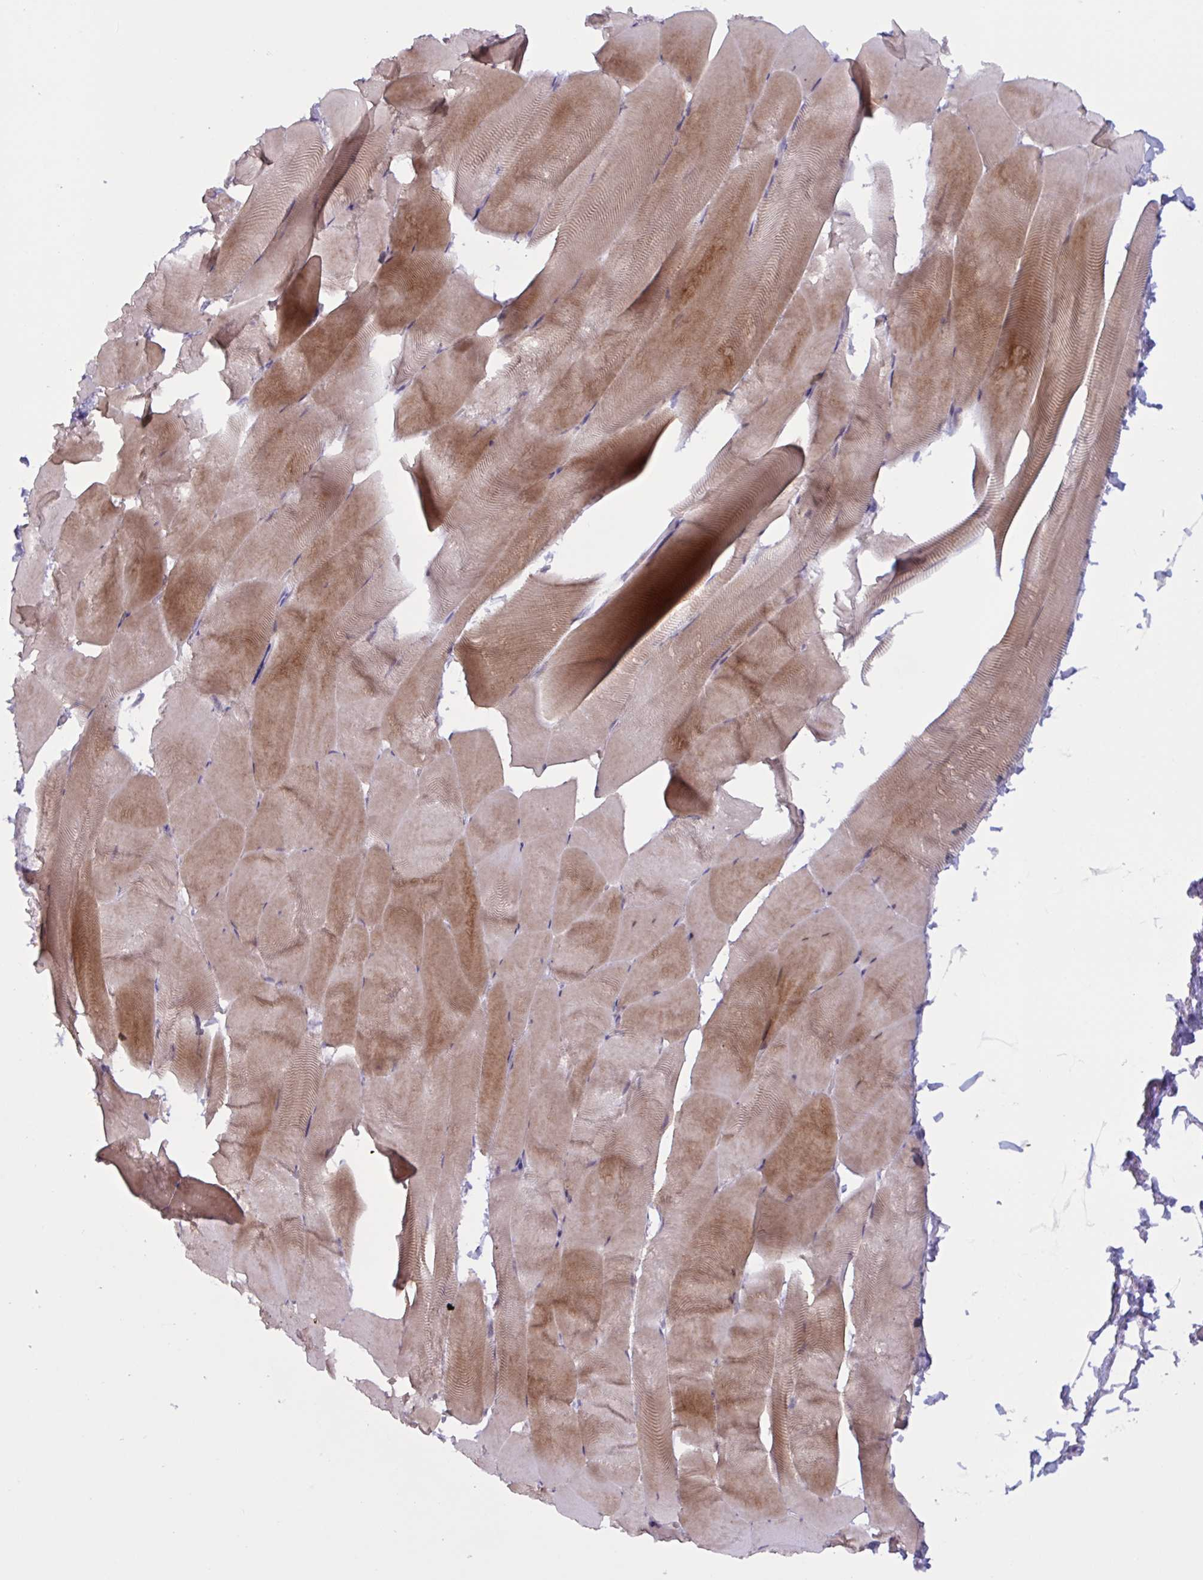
{"staining": {"intensity": "moderate", "quantity": "25%-75%", "location": "cytoplasmic/membranous"}, "tissue": "skeletal muscle", "cell_type": "Myocytes", "image_type": "normal", "snomed": [{"axis": "morphology", "description": "Normal tissue, NOS"}, {"axis": "topography", "description": "Skeletal muscle"}], "caption": "The histopathology image displays immunohistochemical staining of benign skeletal muscle. There is moderate cytoplasmic/membranous staining is seen in approximately 25%-75% of myocytes.", "gene": "ENSG00000281613", "patient": {"sex": "female", "age": 64}}